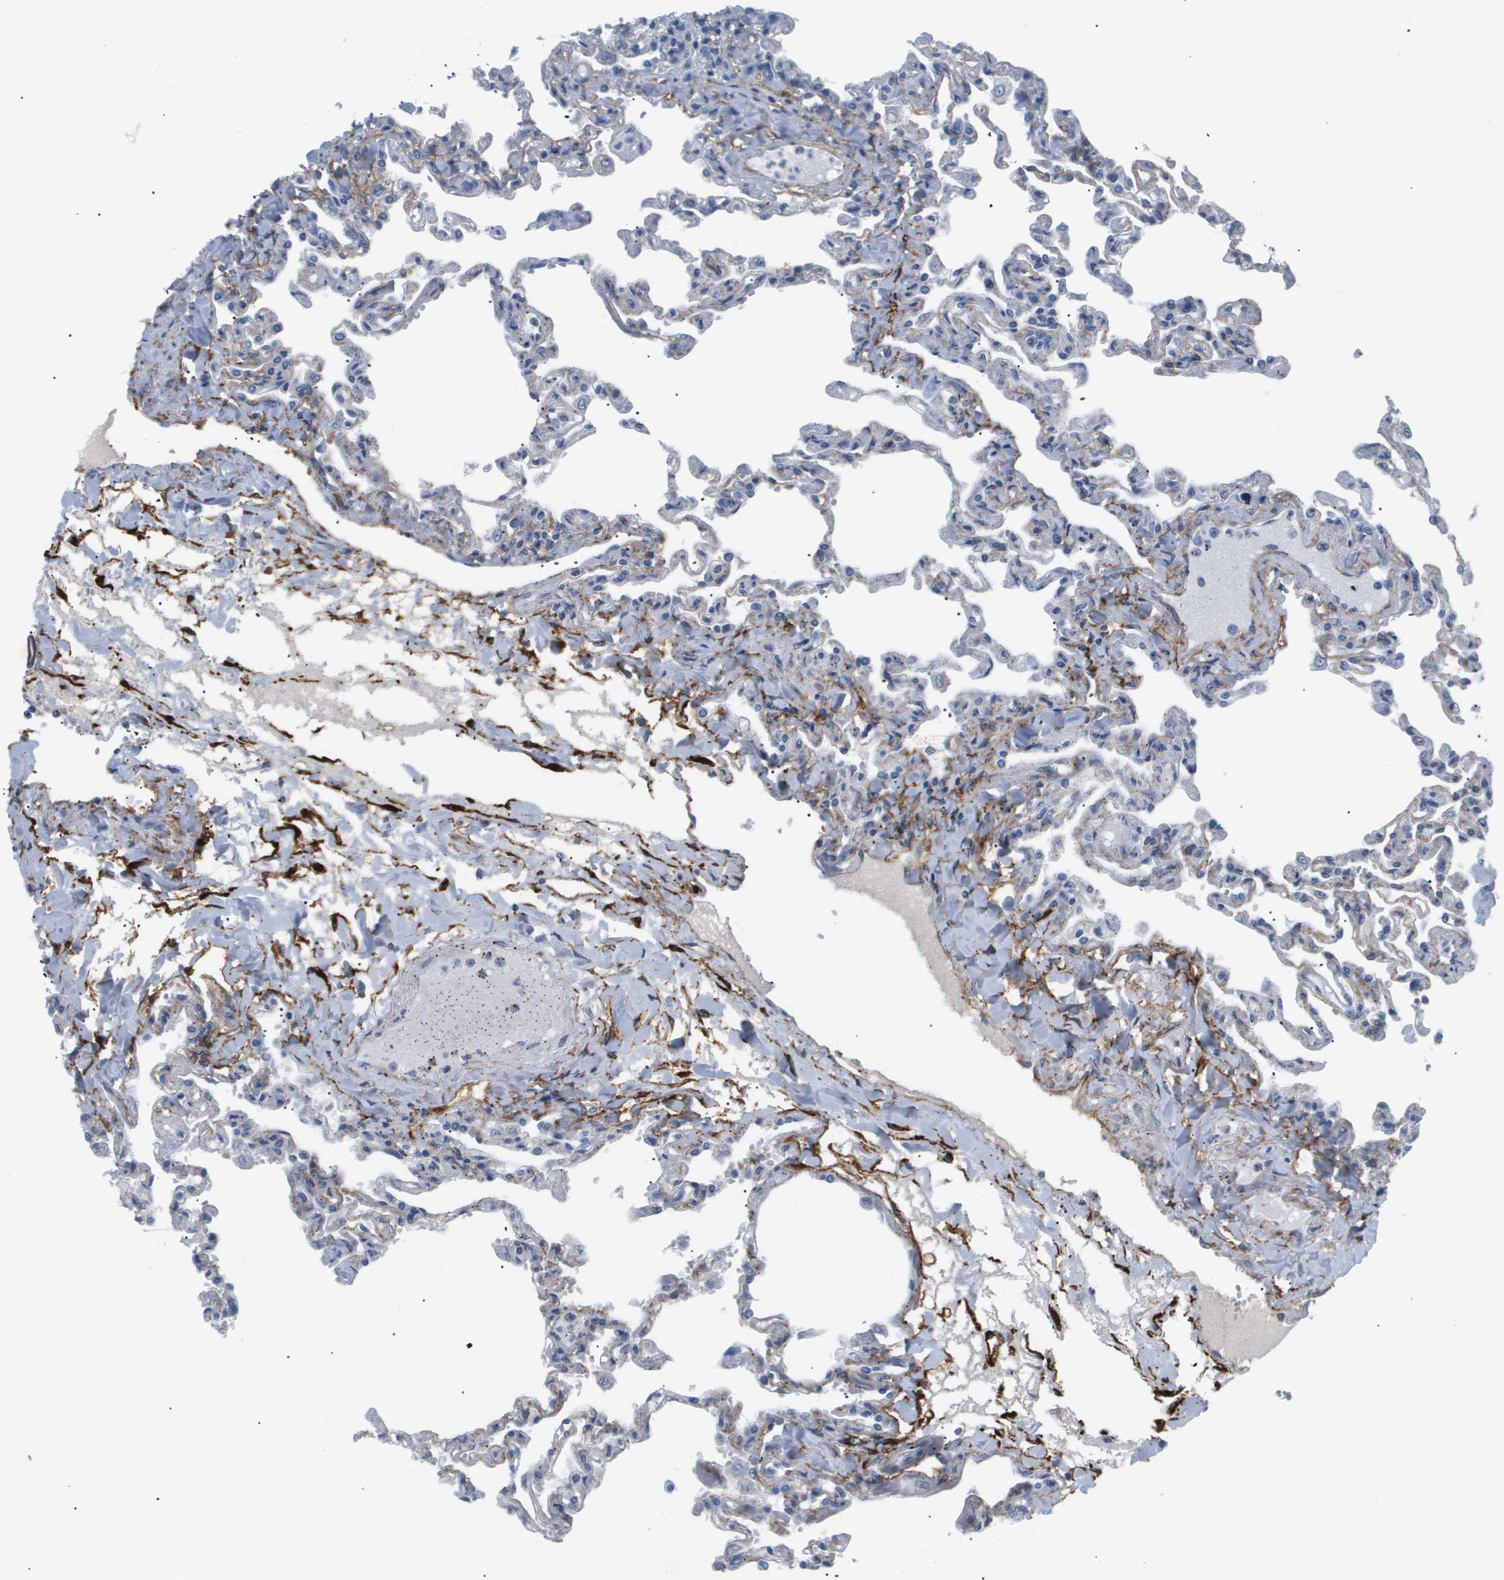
{"staining": {"intensity": "negative", "quantity": "none", "location": "none"}, "tissue": "lung", "cell_type": "Alveolar cells", "image_type": "normal", "snomed": [{"axis": "morphology", "description": "Normal tissue, NOS"}, {"axis": "topography", "description": "Lung"}], "caption": "The IHC image has no significant positivity in alveolar cells of lung. Nuclei are stained in blue.", "gene": "OTUD5", "patient": {"sex": "male", "age": 21}}